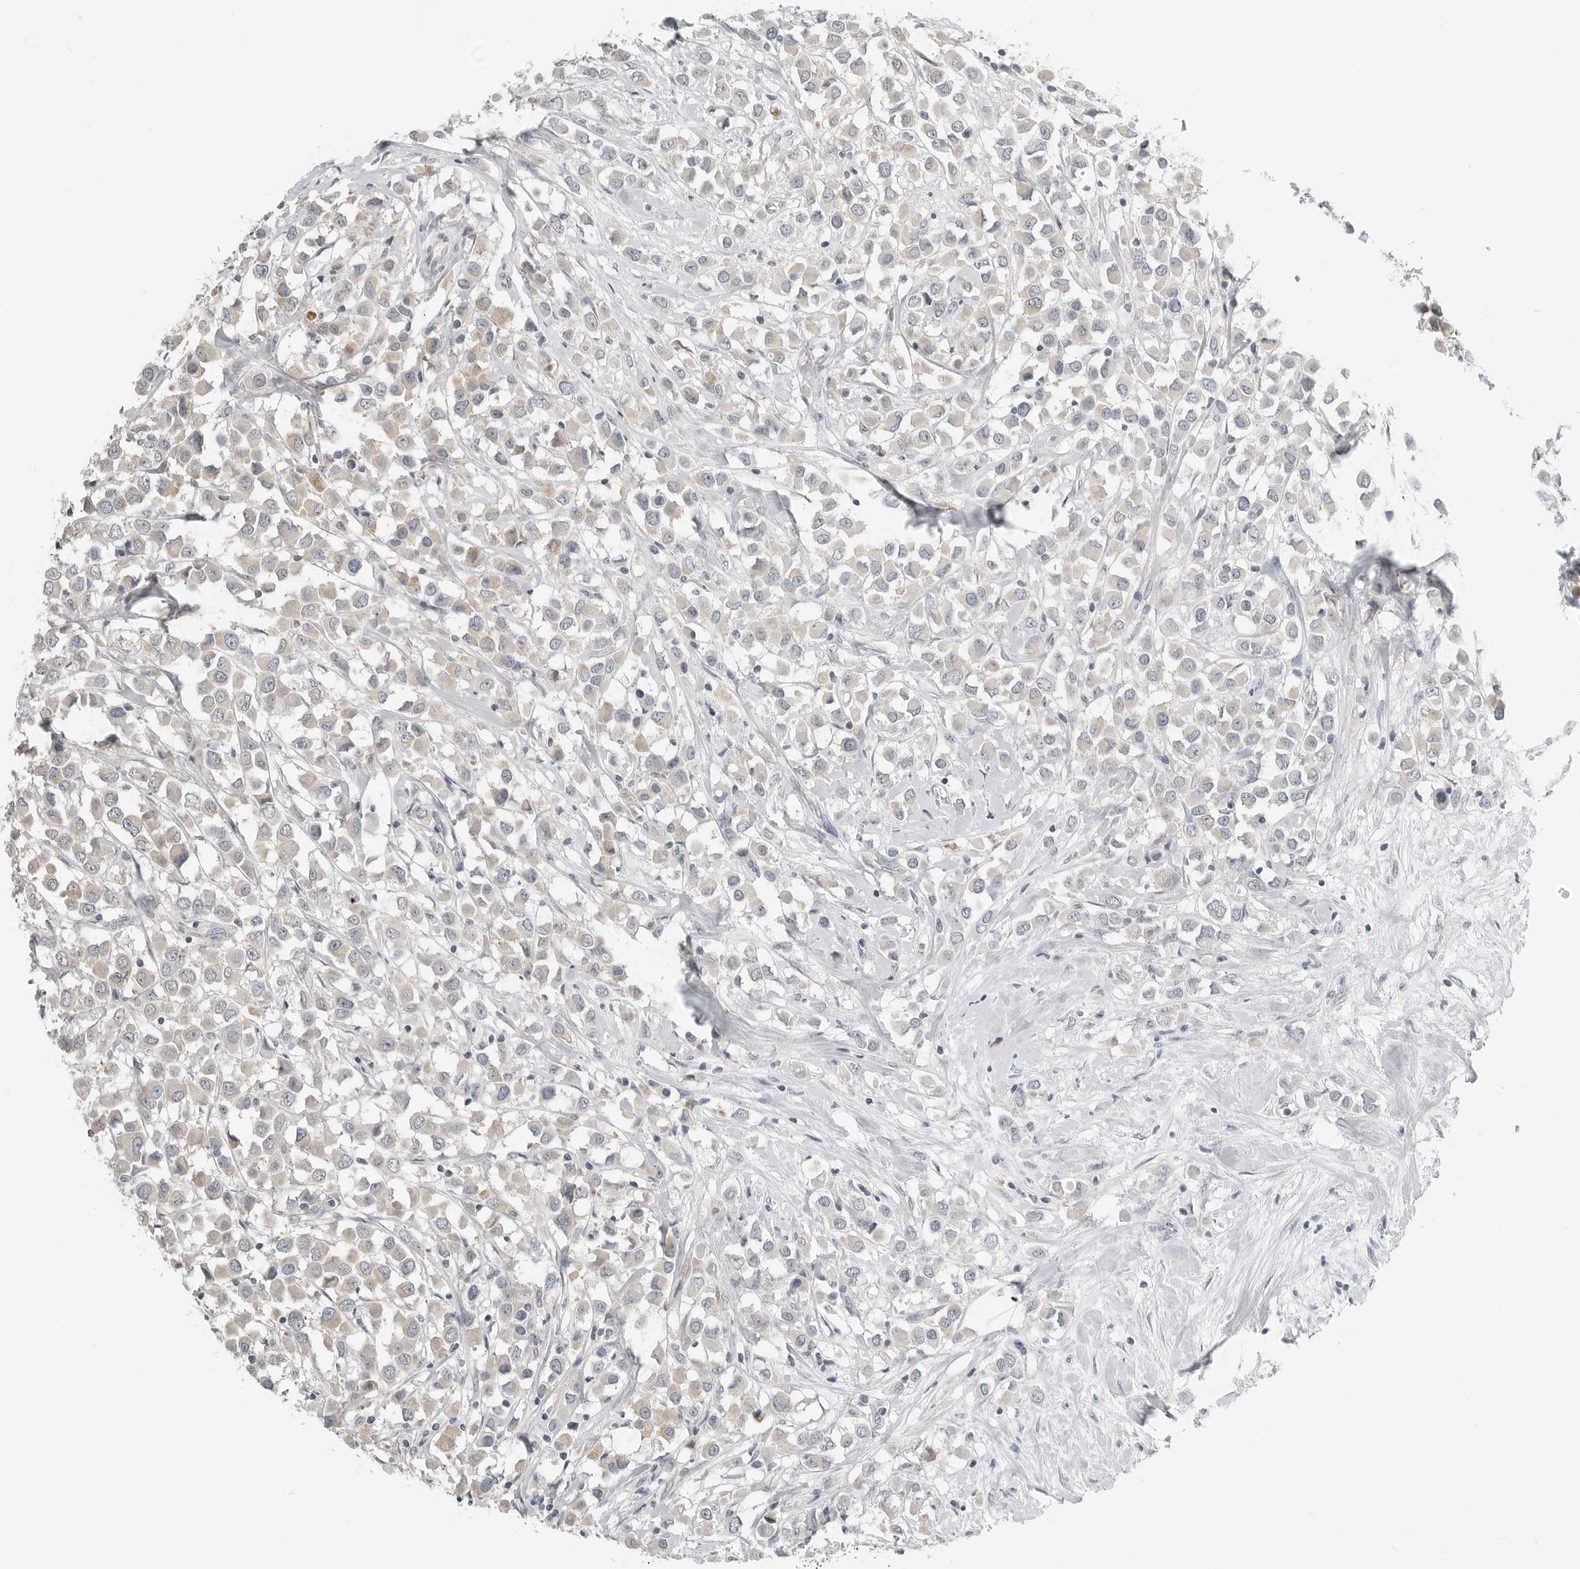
{"staining": {"intensity": "weak", "quantity": "<25%", "location": "cytoplasmic/membranous"}, "tissue": "breast cancer", "cell_type": "Tumor cells", "image_type": "cancer", "snomed": [{"axis": "morphology", "description": "Duct carcinoma"}, {"axis": "topography", "description": "Breast"}], "caption": "Immunohistochemical staining of human breast cancer (infiltrating ductal carcinoma) shows no significant expression in tumor cells.", "gene": "IL12RB2", "patient": {"sex": "female", "age": 61}}